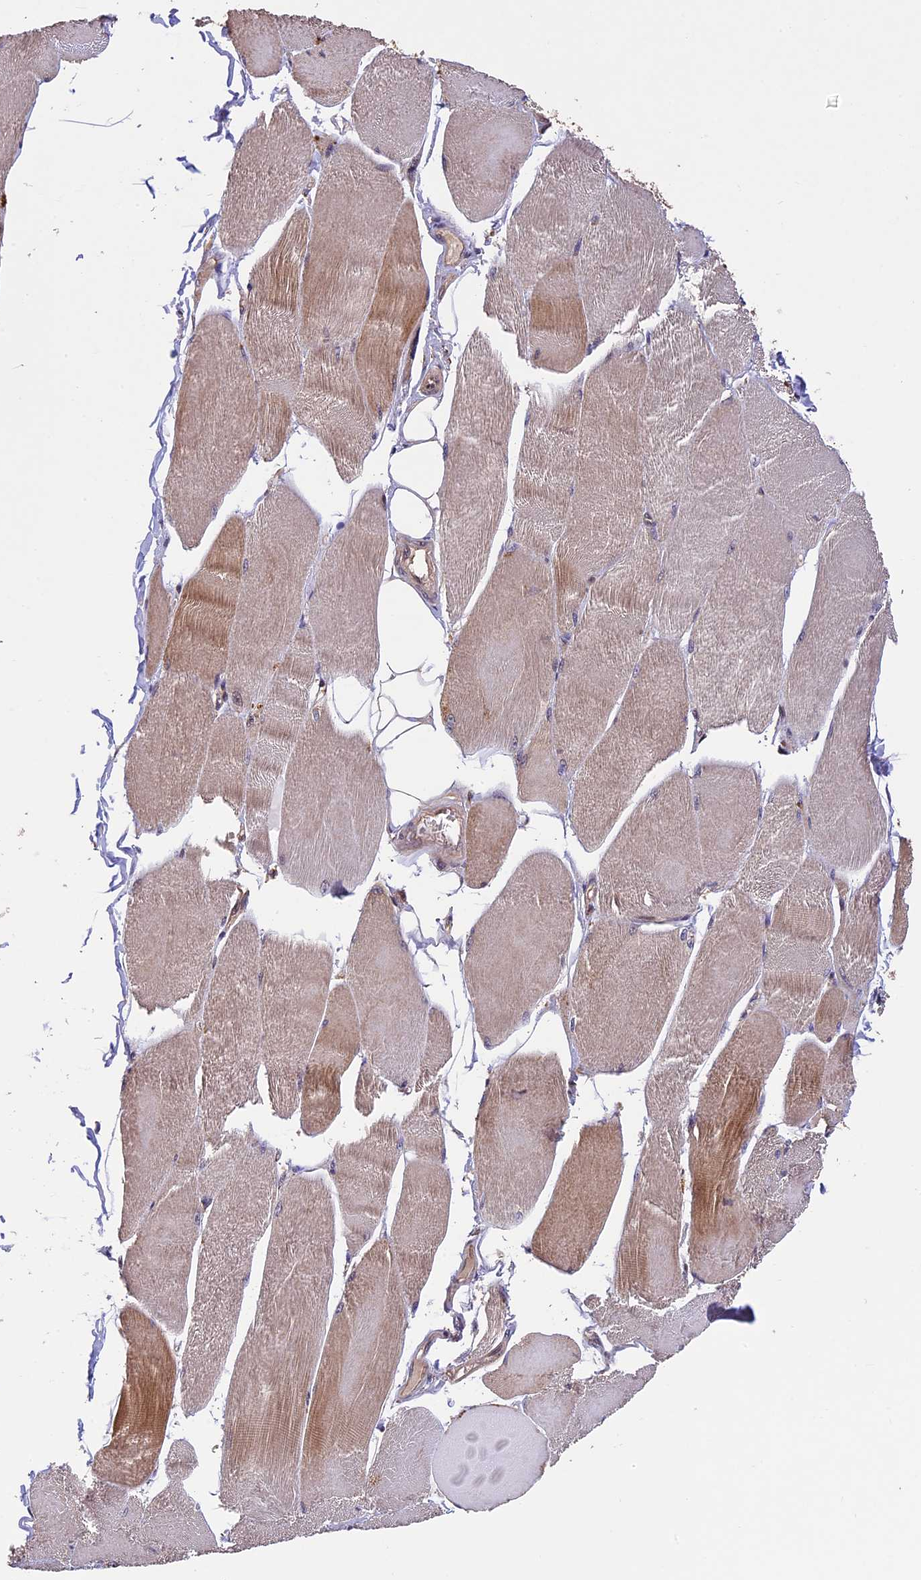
{"staining": {"intensity": "moderate", "quantity": "25%-75%", "location": "cytoplasmic/membranous"}, "tissue": "skeletal muscle", "cell_type": "Myocytes", "image_type": "normal", "snomed": [{"axis": "morphology", "description": "Normal tissue, NOS"}, {"axis": "morphology", "description": "Basal cell carcinoma"}, {"axis": "topography", "description": "Skeletal muscle"}], "caption": "A micrograph of human skeletal muscle stained for a protein shows moderate cytoplasmic/membranous brown staining in myocytes. Immunohistochemistry stains the protein of interest in brown and the nuclei are stained blue.", "gene": "PKD2L2", "patient": {"sex": "female", "age": 64}}